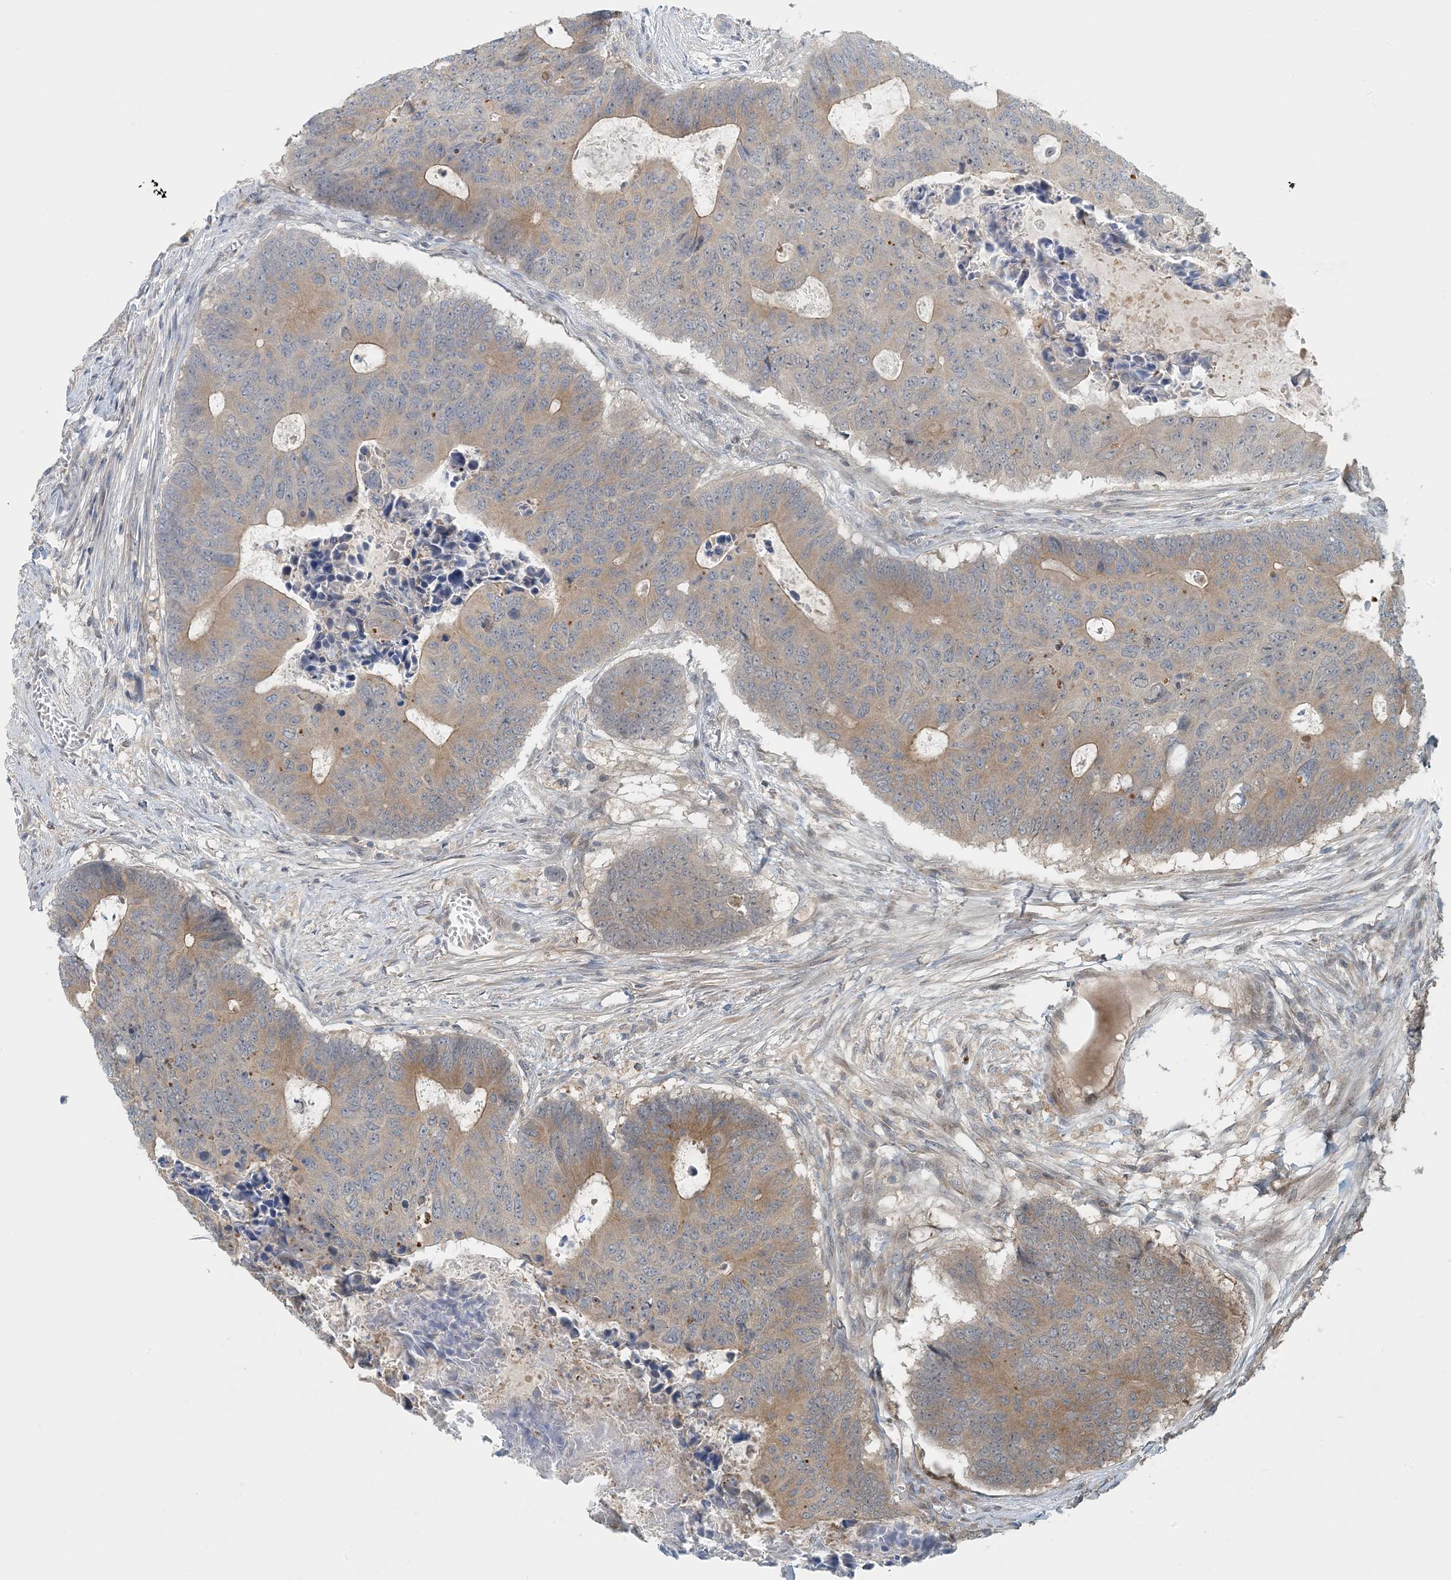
{"staining": {"intensity": "moderate", "quantity": "25%-75%", "location": "cytoplasmic/membranous"}, "tissue": "colorectal cancer", "cell_type": "Tumor cells", "image_type": "cancer", "snomed": [{"axis": "morphology", "description": "Adenocarcinoma, NOS"}, {"axis": "topography", "description": "Colon"}], "caption": "A photomicrograph of human colorectal cancer stained for a protein demonstrates moderate cytoplasmic/membranous brown staining in tumor cells. The staining was performed using DAB (3,3'-diaminobenzidine), with brown indicating positive protein expression. Nuclei are stained blue with hematoxylin.", "gene": "ZBTB3", "patient": {"sex": "male", "age": 87}}